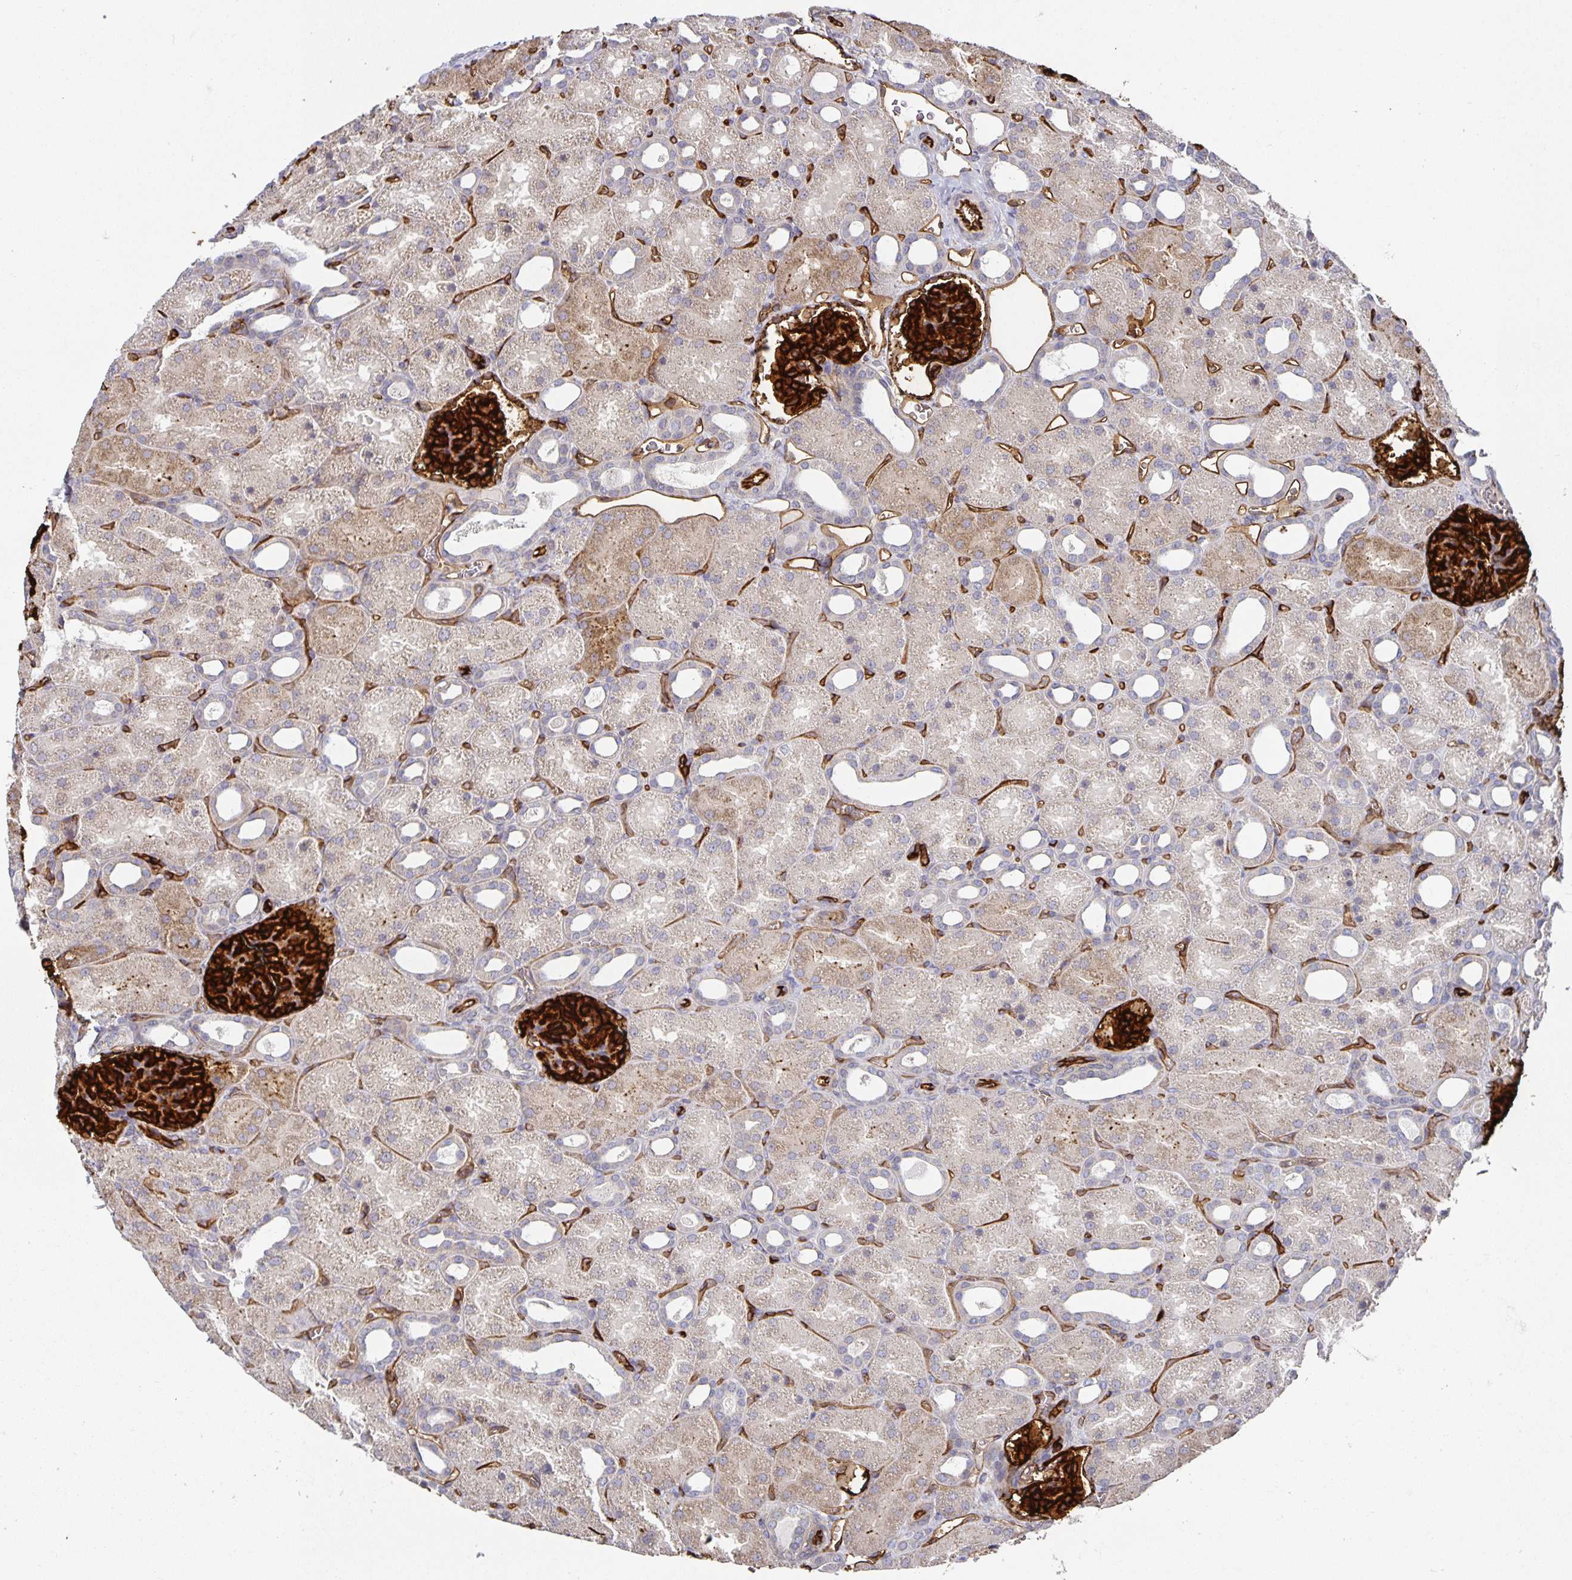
{"staining": {"intensity": "strong", "quantity": ">75%", "location": "cytoplasmic/membranous"}, "tissue": "kidney", "cell_type": "Cells in glomeruli", "image_type": "normal", "snomed": [{"axis": "morphology", "description": "Normal tissue, NOS"}, {"axis": "topography", "description": "Kidney"}], "caption": "A histopathology image showing strong cytoplasmic/membranous staining in about >75% of cells in glomeruli in normal kidney, as visualized by brown immunohistochemical staining.", "gene": "PODXL", "patient": {"sex": "male", "age": 2}}